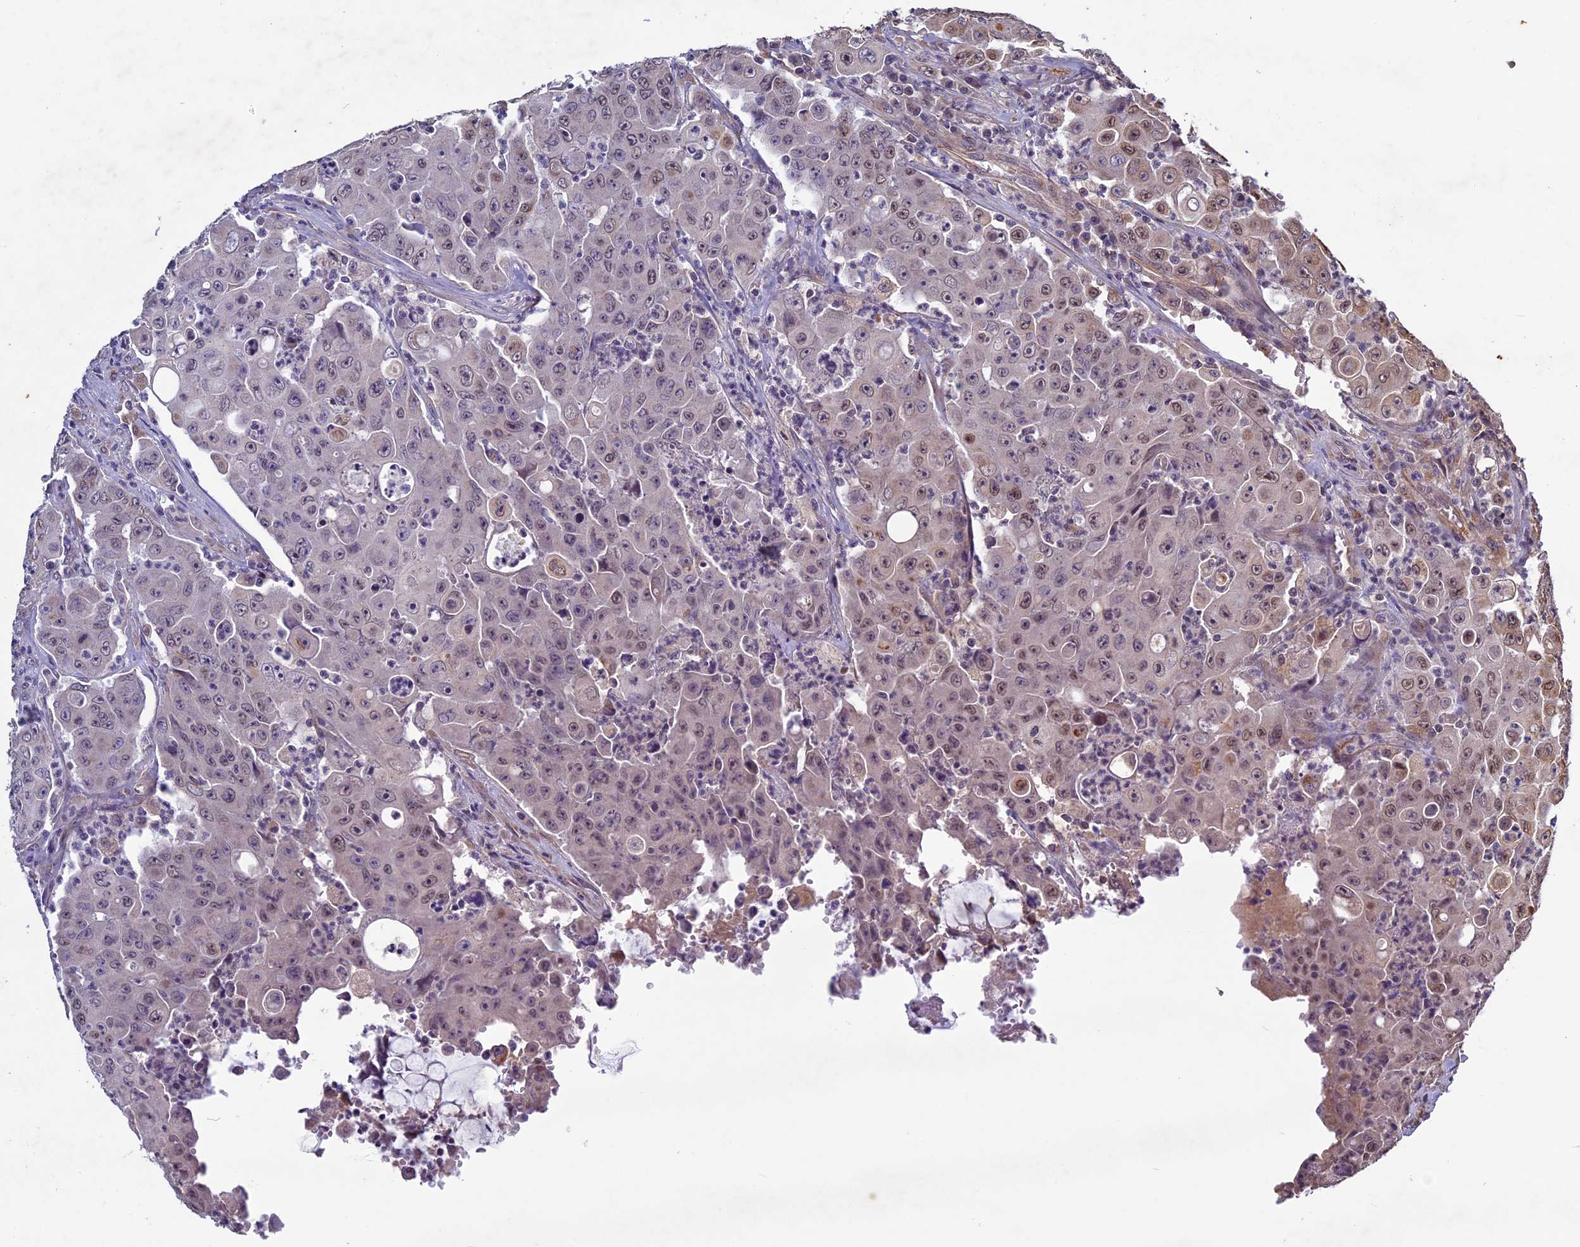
{"staining": {"intensity": "weak", "quantity": "<25%", "location": "nuclear"}, "tissue": "colorectal cancer", "cell_type": "Tumor cells", "image_type": "cancer", "snomed": [{"axis": "morphology", "description": "Adenocarcinoma, NOS"}, {"axis": "topography", "description": "Colon"}], "caption": "Immunohistochemistry (IHC) image of neoplastic tissue: colorectal cancer stained with DAB displays no significant protein expression in tumor cells. Brightfield microscopy of immunohistochemistry stained with DAB (3,3'-diaminobenzidine) (brown) and hematoxylin (blue), captured at high magnification.", "gene": "C3orf70", "patient": {"sex": "male", "age": 51}}